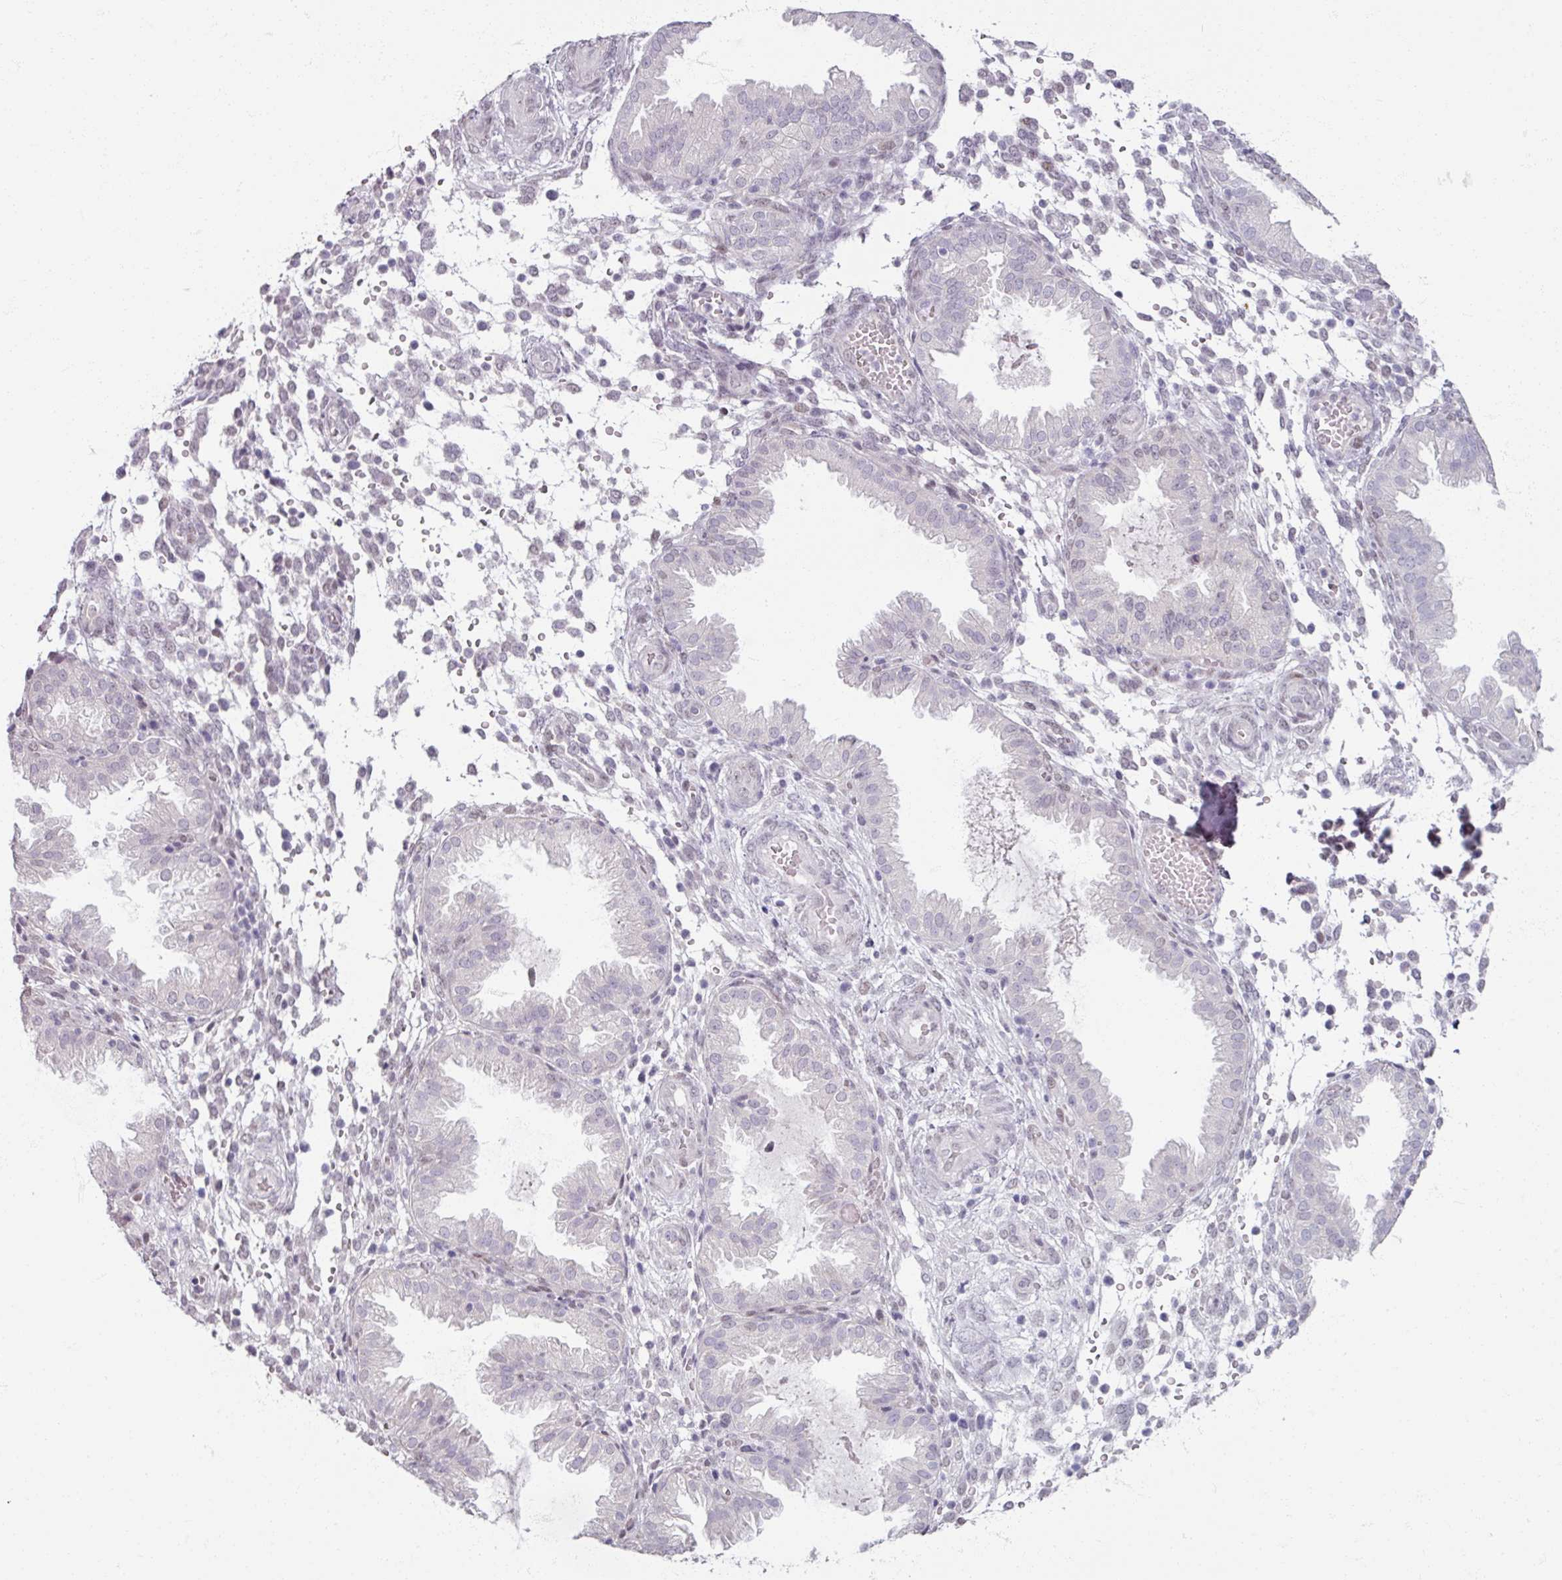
{"staining": {"intensity": "negative", "quantity": "none", "location": "none"}, "tissue": "endometrium", "cell_type": "Cells in endometrial stroma", "image_type": "normal", "snomed": [{"axis": "morphology", "description": "Normal tissue, NOS"}, {"axis": "topography", "description": "Endometrium"}], "caption": "Immunohistochemistry (IHC) of unremarkable human endometrium exhibits no expression in cells in endometrial stroma.", "gene": "SOX11", "patient": {"sex": "female", "age": 33}}